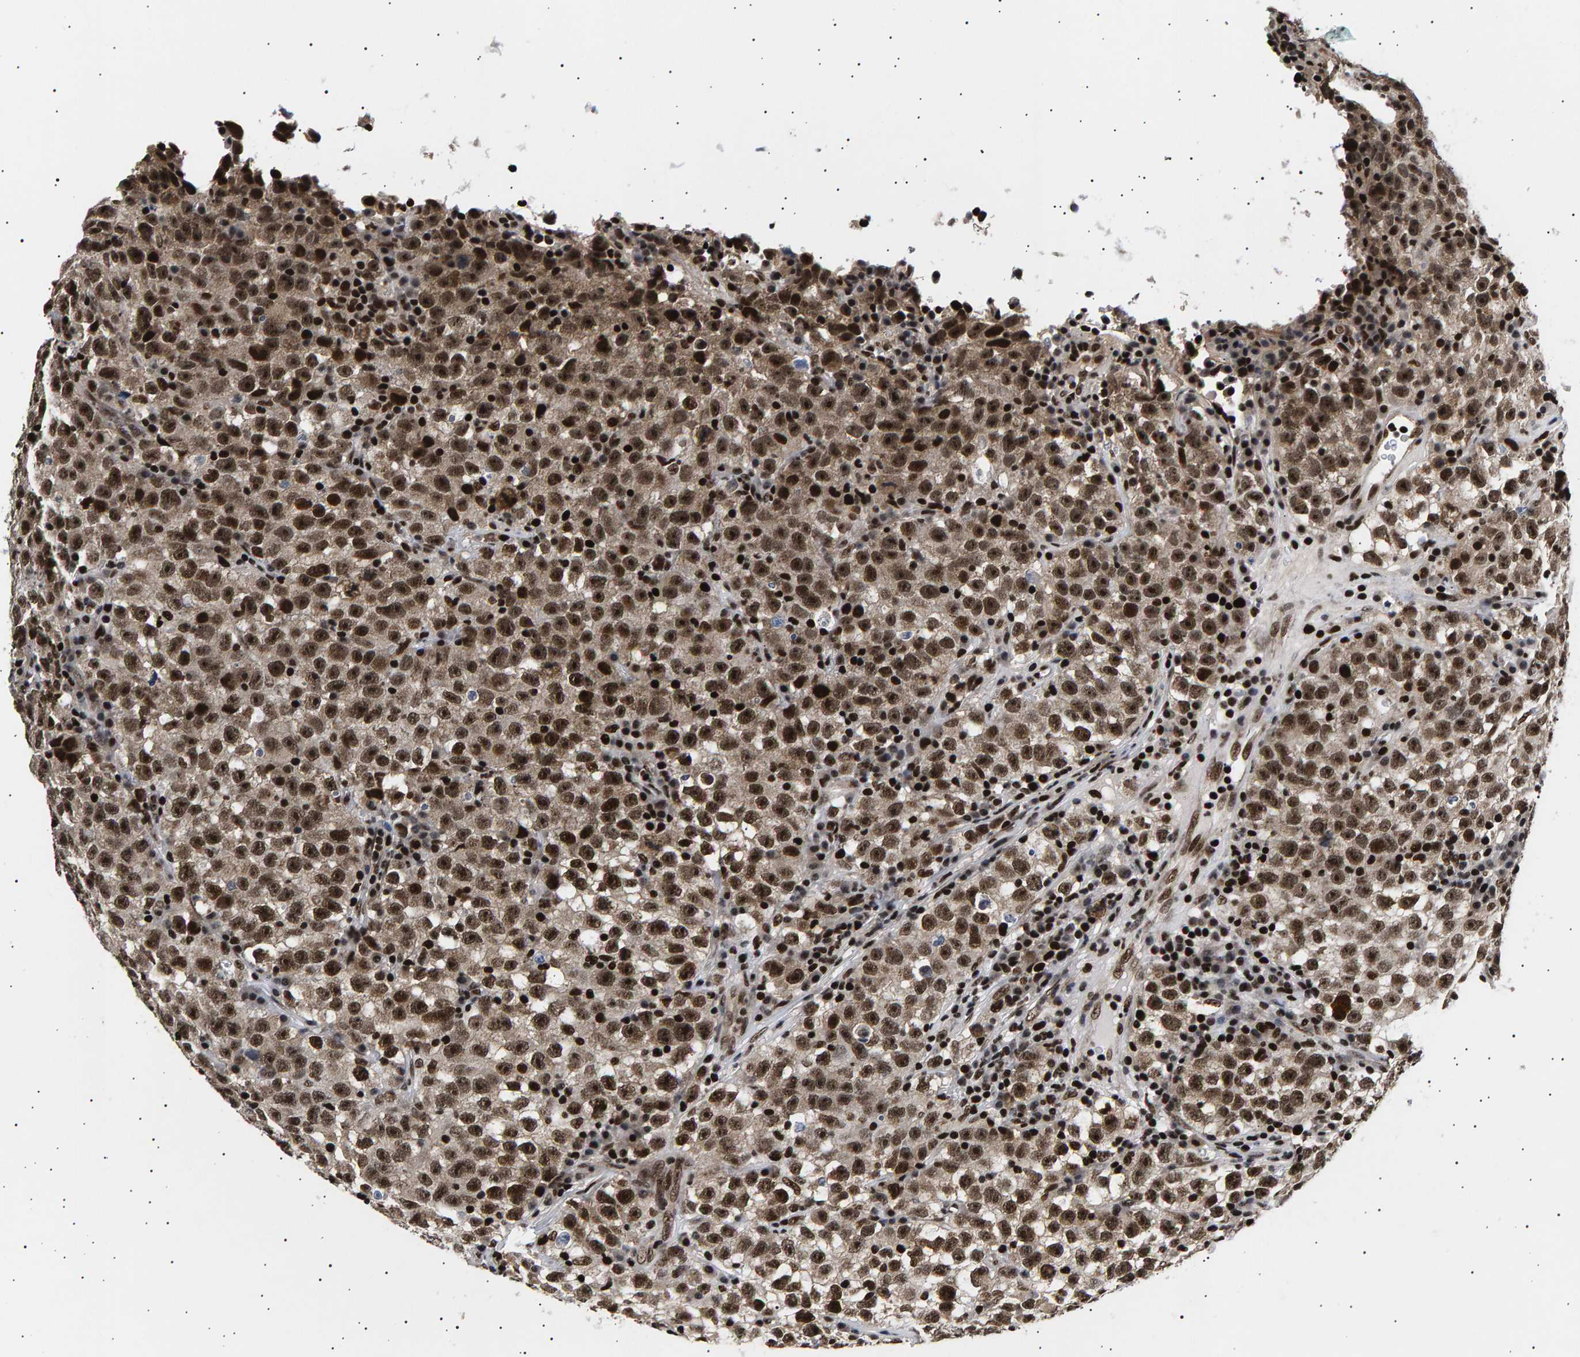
{"staining": {"intensity": "strong", "quantity": ">75%", "location": "nuclear"}, "tissue": "testis cancer", "cell_type": "Tumor cells", "image_type": "cancer", "snomed": [{"axis": "morphology", "description": "Seminoma, NOS"}, {"axis": "topography", "description": "Testis"}], "caption": "Immunohistochemistry (IHC) staining of seminoma (testis), which displays high levels of strong nuclear positivity in approximately >75% of tumor cells indicating strong nuclear protein staining. The staining was performed using DAB (brown) for protein detection and nuclei were counterstained in hematoxylin (blue).", "gene": "ANKRD40", "patient": {"sex": "male", "age": 22}}